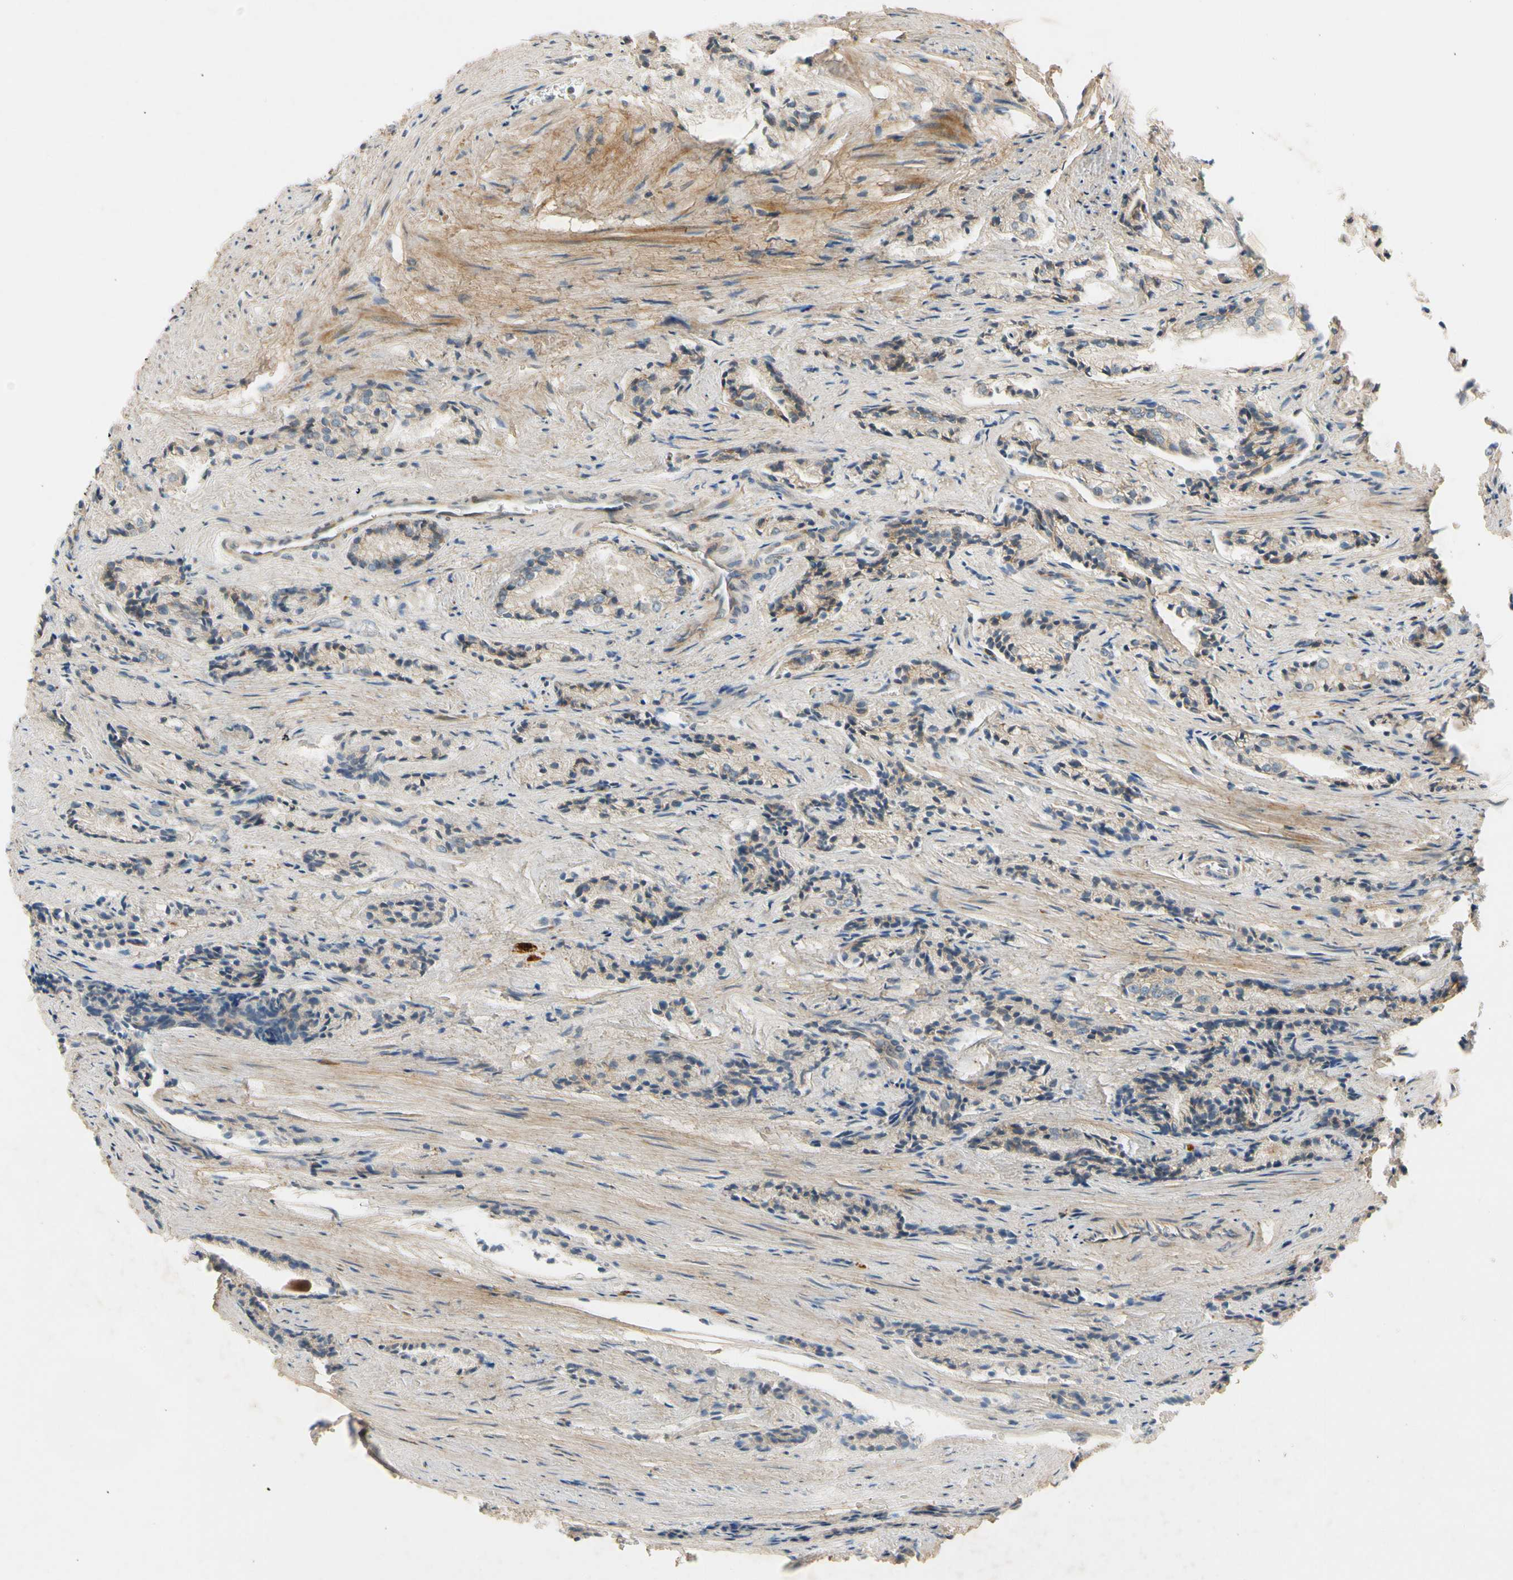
{"staining": {"intensity": "moderate", "quantity": ">75%", "location": "cytoplasmic/membranous"}, "tissue": "prostate cancer", "cell_type": "Tumor cells", "image_type": "cancer", "snomed": [{"axis": "morphology", "description": "Adenocarcinoma, Low grade"}, {"axis": "topography", "description": "Prostate"}], "caption": "Protein expression analysis of human low-grade adenocarcinoma (prostate) reveals moderate cytoplasmic/membranous positivity in approximately >75% of tumor cells.", "gene": "MST1R", "patient": {"sex": "male", "age": 60}}